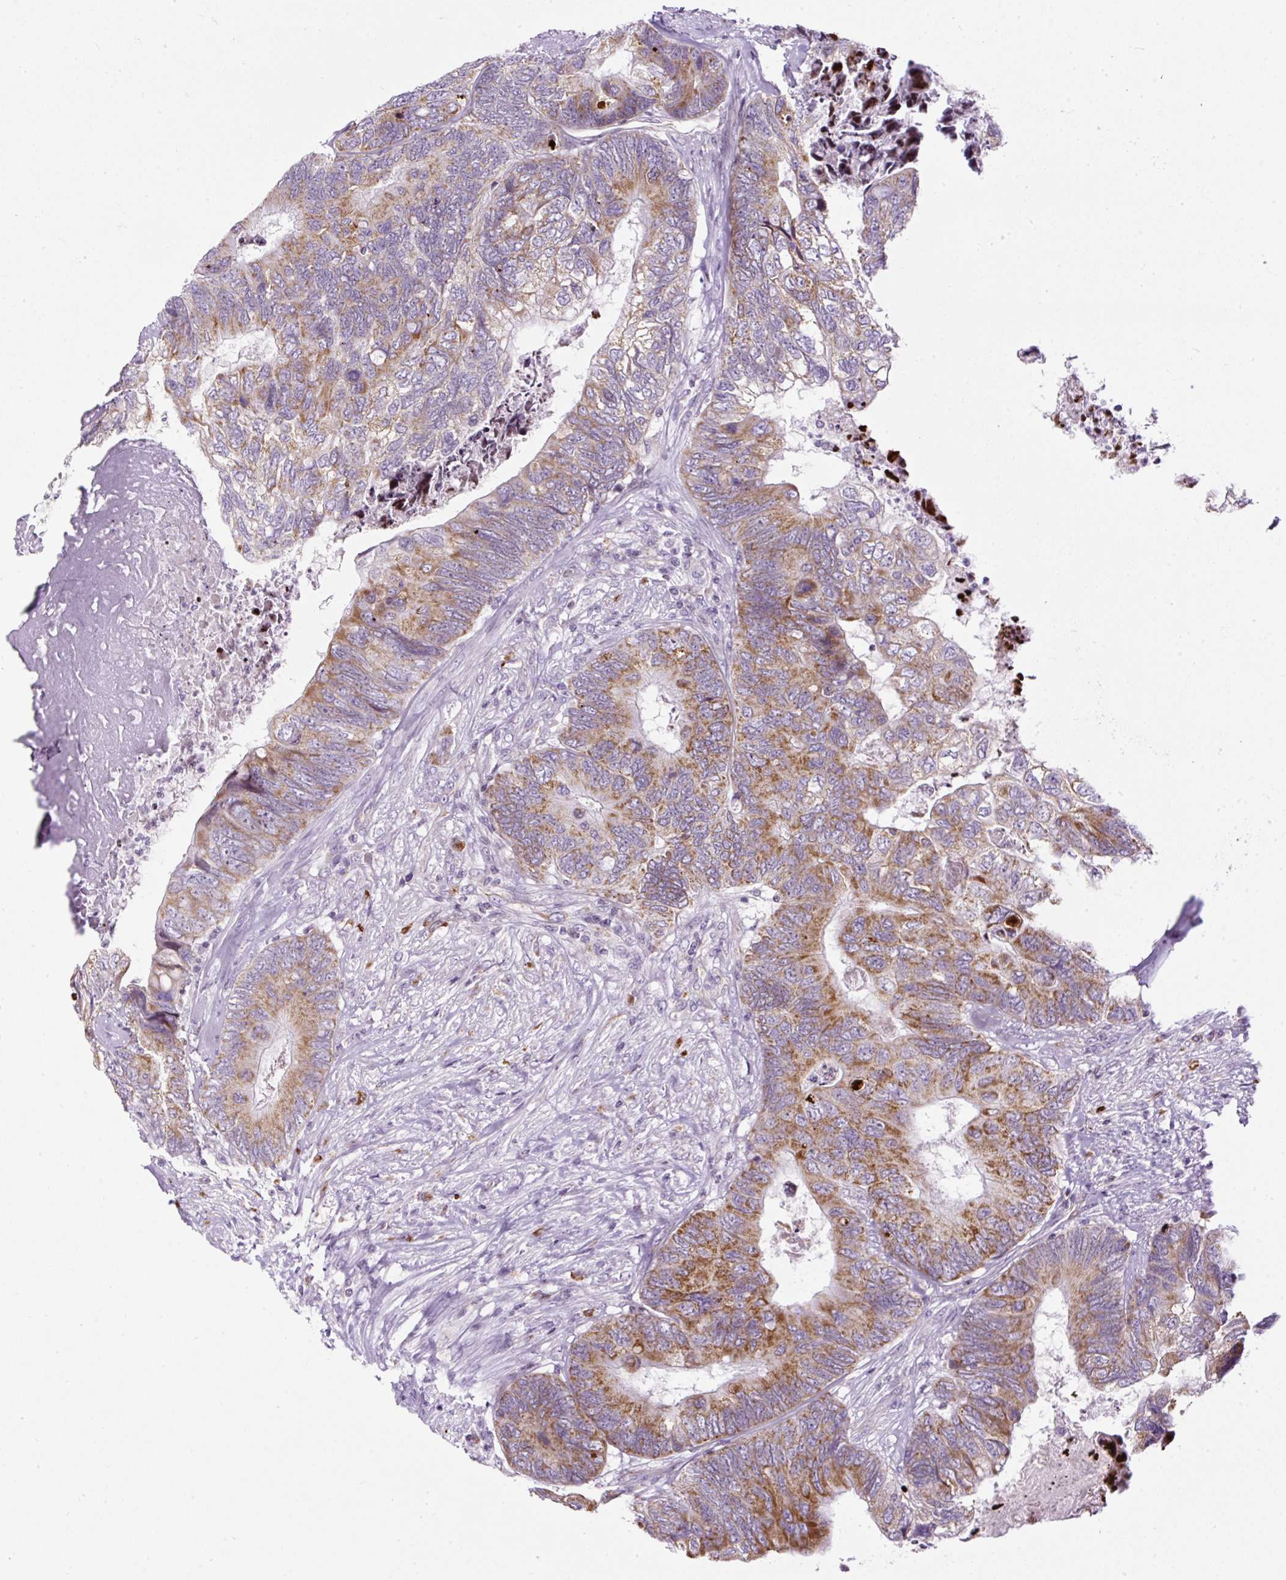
{"staining": {"intensity": "moderate", "quantity": ">75%", "location": "cytoplasmic/membranous"}, "tissue": "colorectal cancer", "cell_type": "Tumor cells", "image_type": "cancer", "snomed": [{"axis": "morphology", "description": "Adenocarcinoma, NOS"}, {"axis": "topography", "description": "Colon"}], "caption": "This is an image of immunohistochemistry staining of adenocarcinoma (colorectal), which shows moderate expression in the cytoplasmic/membranous of tumor cells.", "gene": "FMC1", "patient": {"sex": "female", "age": 67}}